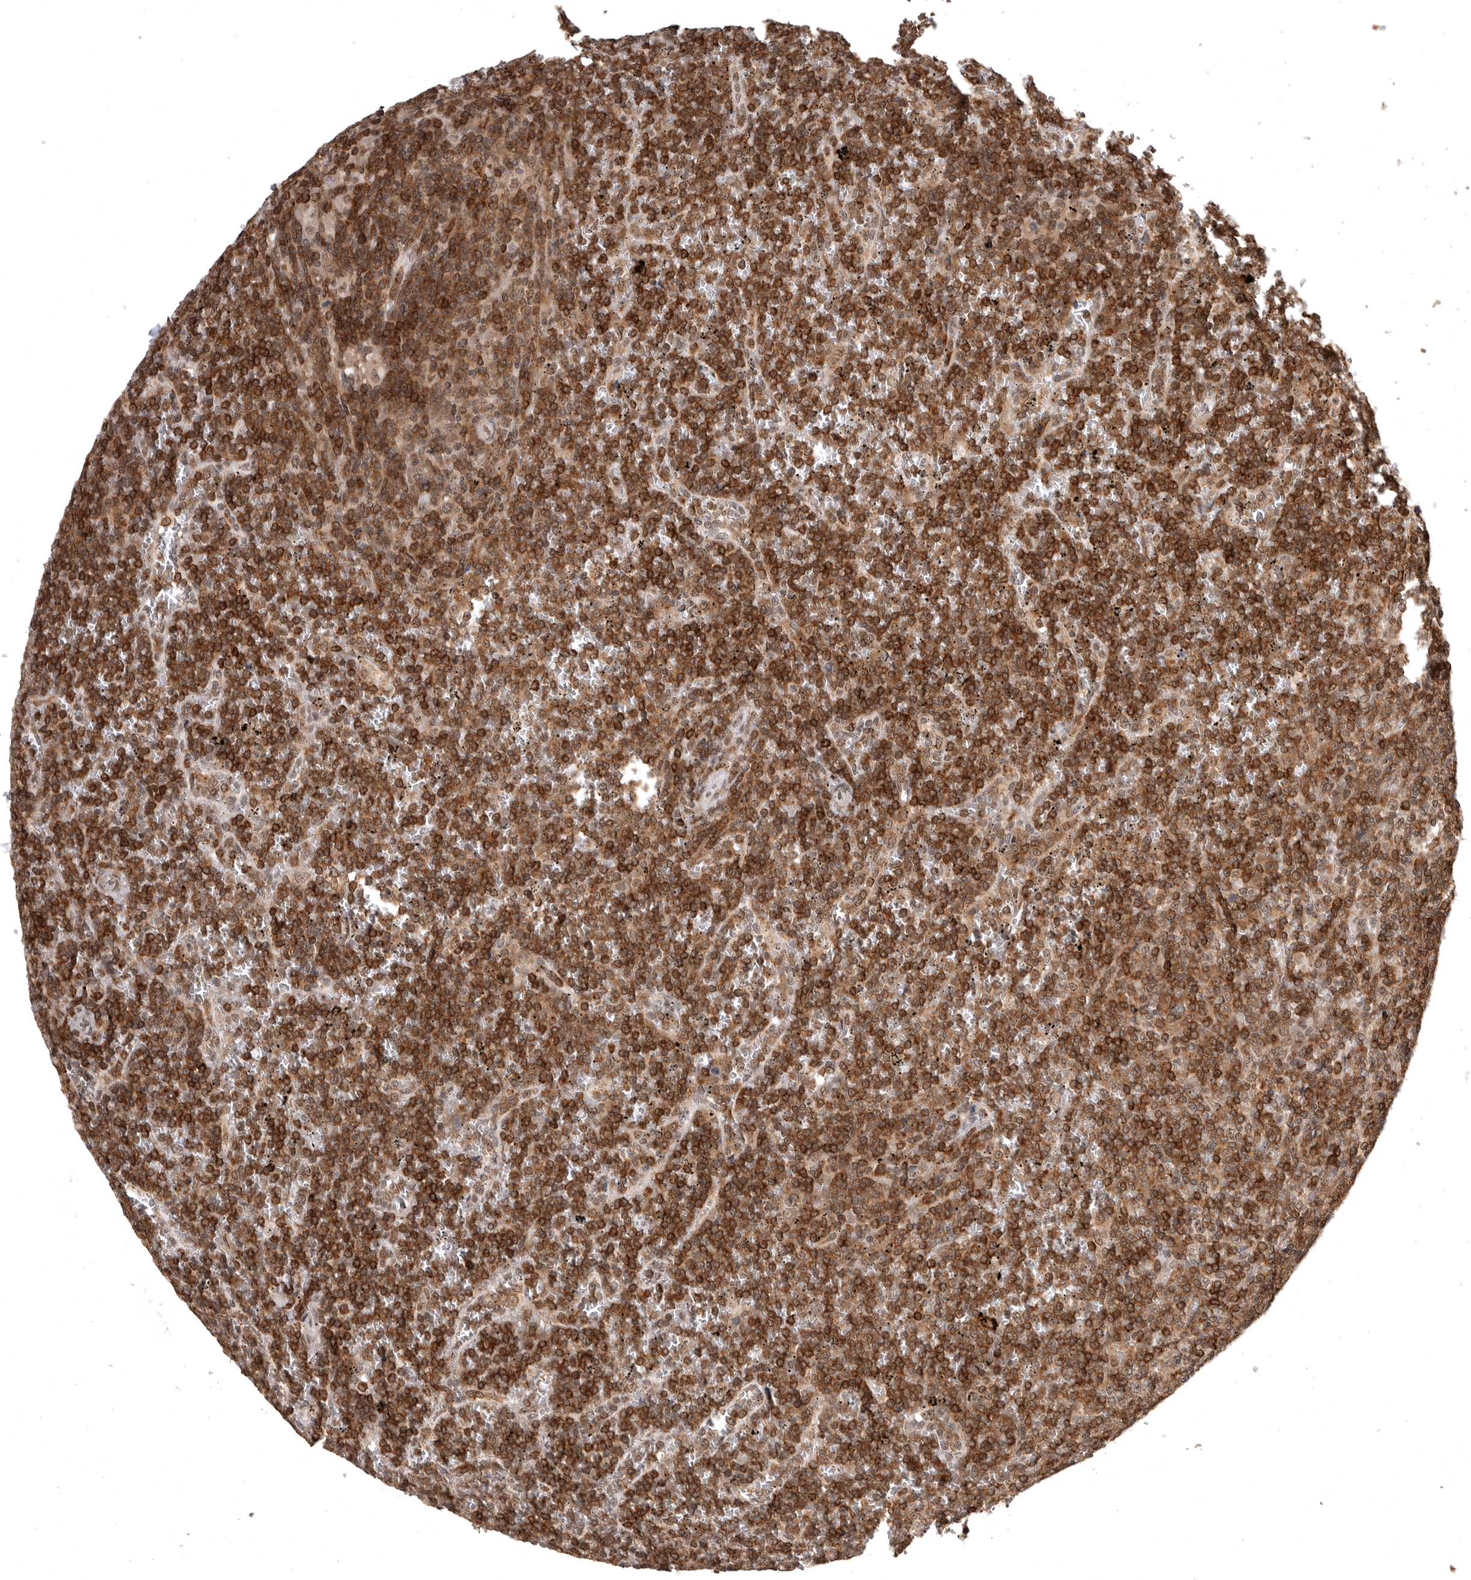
{"staining": {"intensity": "strong", "quantity": ">75%", "location": "cytoplasmic/membranous"}, "tissue": "lymphoma", "cell_type": "Tumor cells", "image_type": "cancer", "snomed": [{"axis": "morphology", "description": "Malignant lymphoma, non-Hodgkin's type, Low grade"}, {"axis": "topography", "description": "Spleen"}], "caption": "High-power microscopy captured an immunohistochemistry (IHC) histopathology image of low-grade malignant lymphoma, non-Hodgkin's type, revealing strong cytoplasmic/membranous positivity in about >75% of tumor cells.", "gene": "CBLL1", "patient": {"sex": "female", "age": 19}}